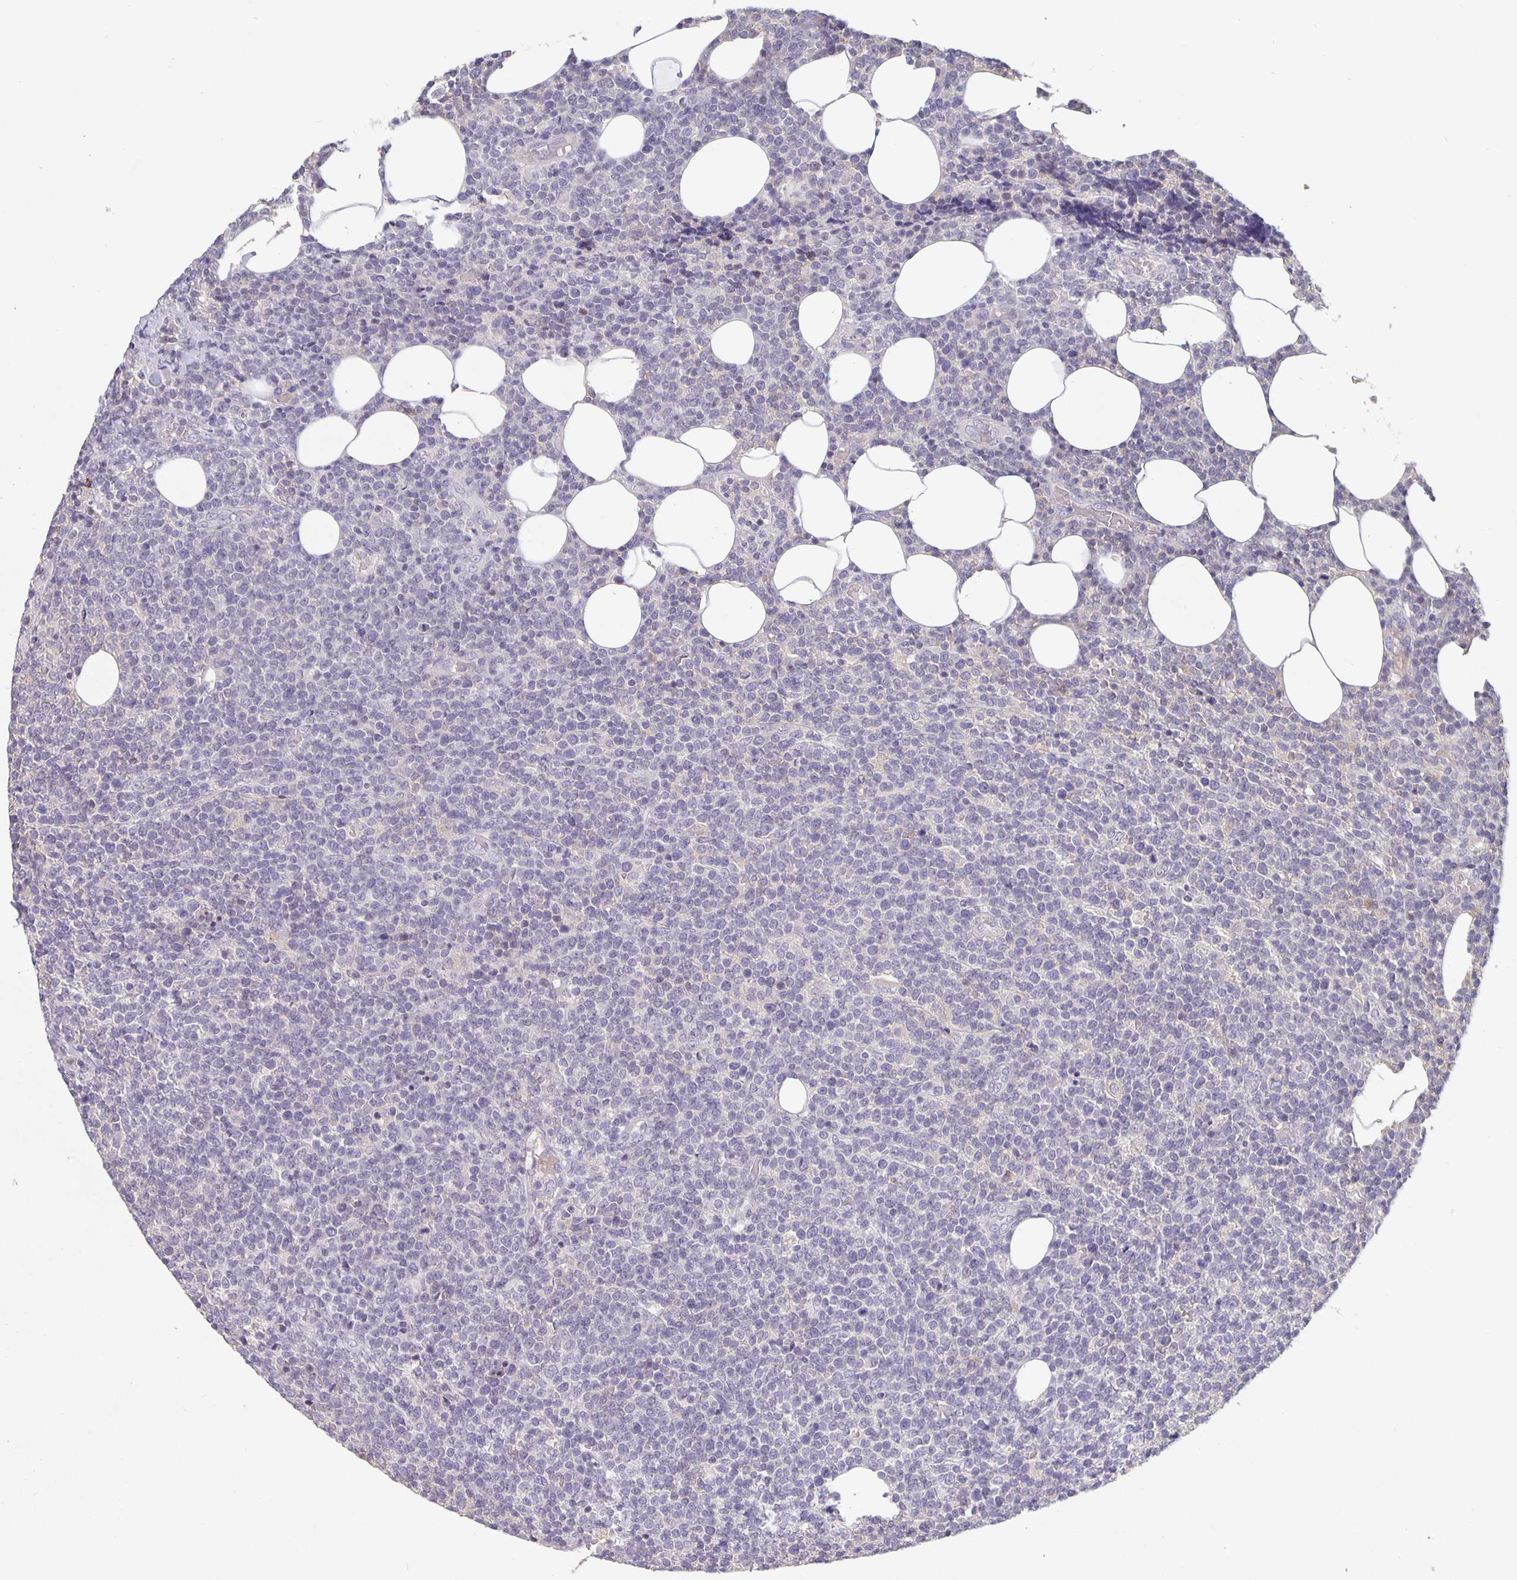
{"staining": {"intensity": "negative", "quantity": "none", "location": "none"}, "tissue": "lymphoma", "cell_type": "Tumor cells", "image_type": "cancer", "snomed": [{"axis": "morphology", "description": "Malignant lymphoma, non-Hodgkin's type, High grade"}, {"axis": "topography", "description": "Lymph node"}], "caption": "Immunohistochemistry image of neoplastic tissue: human high-grade malignant lymphoma, non-Hodgkin's type stained with DAB reveals no significant protein expression in tumor cells. The staining was performed using DAB to visualize the protein expression in brown, while the nuclei were stained in blue with hematoxylin (Magnification: 20x).", "gene": "GDF15", "patient": {"sex": "male", "age": 61}}